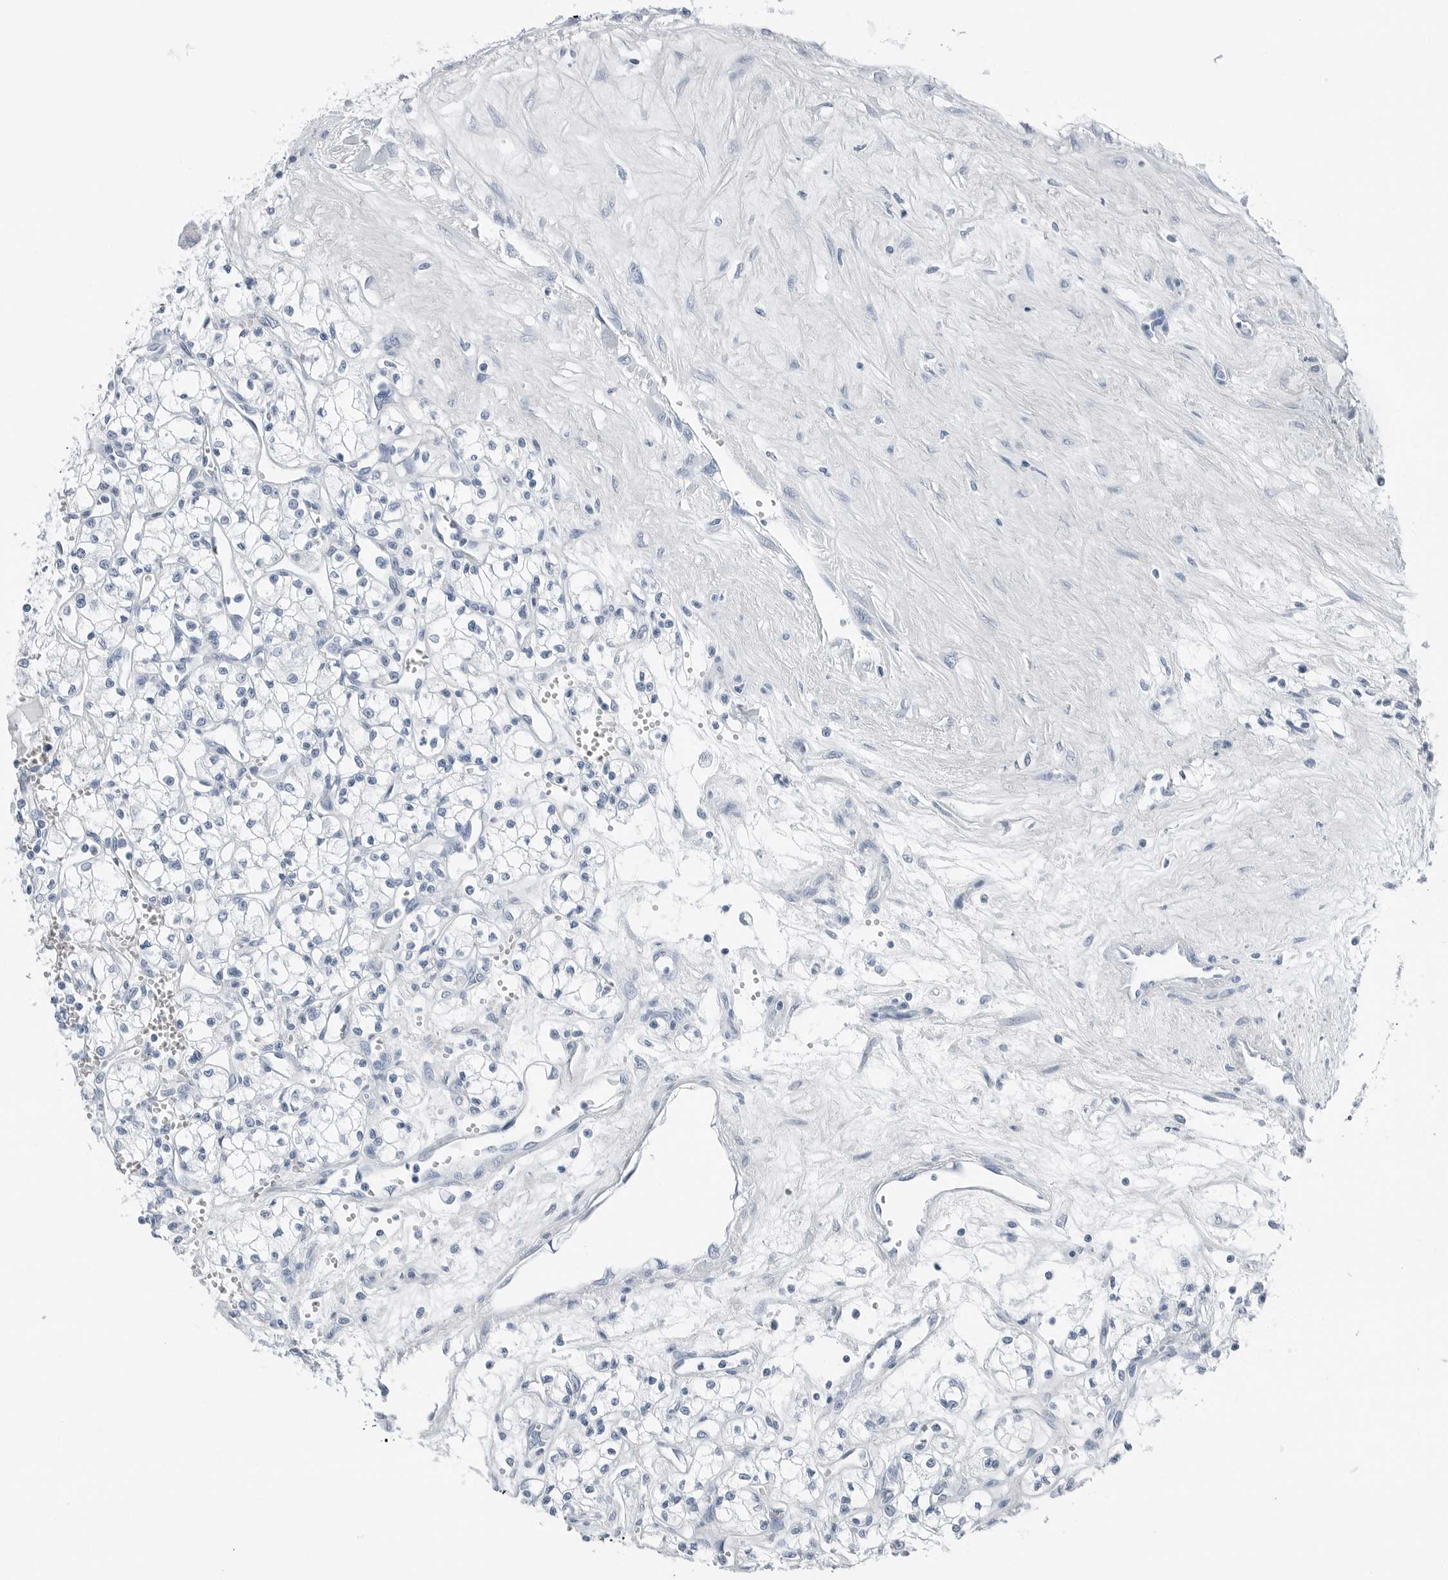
{"staining": {"intensity": "negative", "quantity": "none", "location": "none"}, "tissue": "renal cancer", "cell_type": "Tumor cells", "image_type": "cancer", "snomed": [{"axis": "morphology", "description": "Adenocarcinoma, NOS"}, {"axis": "topography", "description": "Kidney"}], "caption": "DAB immunohistochemical staining of renal adenocarcinoma reveals no significant staining in tumor cells. Brightfield microscopy of IHC stained with DAB (brown) and hematoxylin (blue), captured at high magnification.", "gene": "SLPI", "patient": {"sex": "male", "age": 59}}